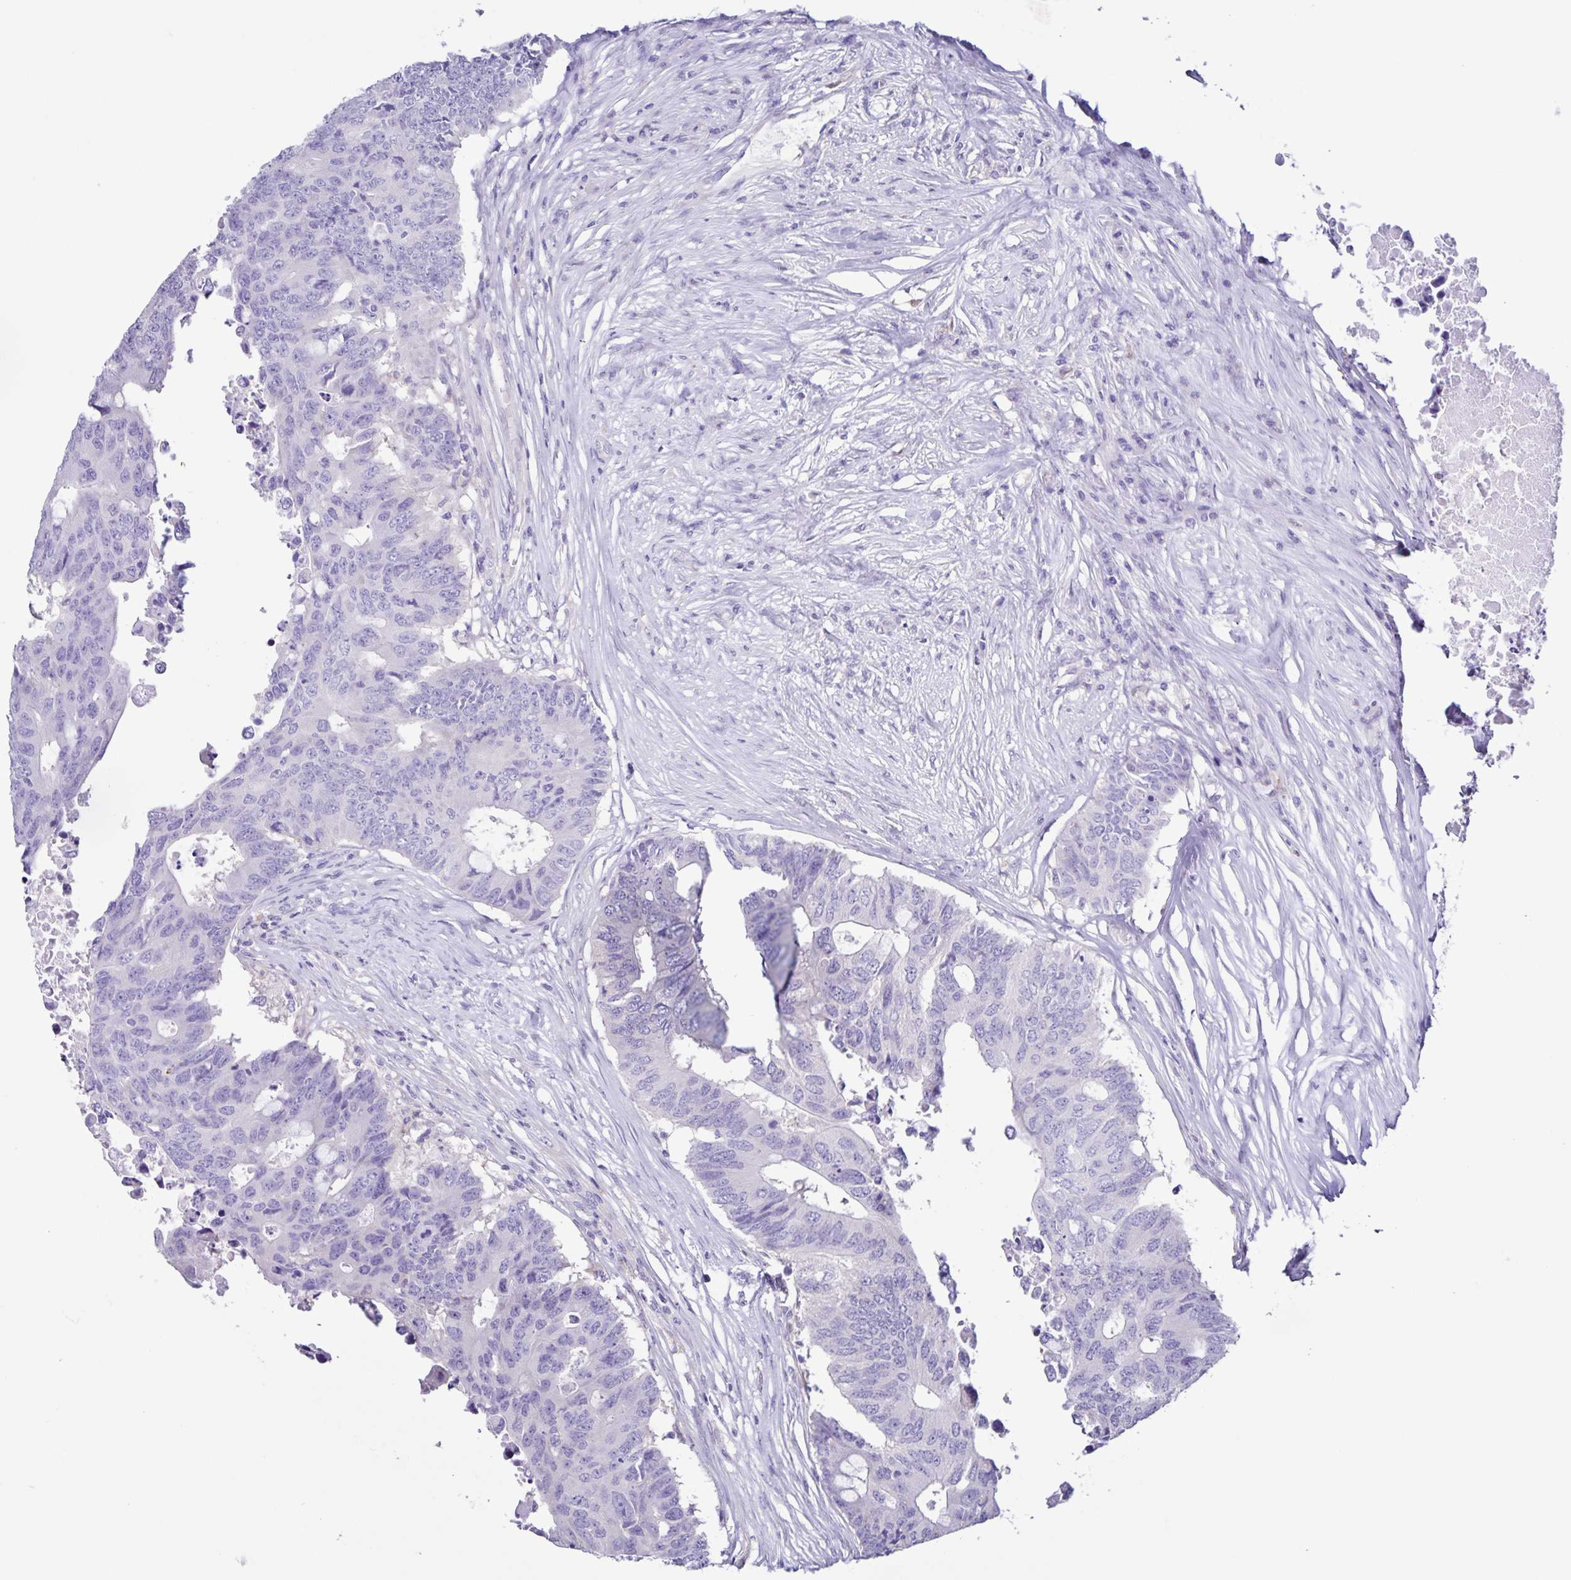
{"staining": {"intensity": "negative", "quantity": "none", "location": "none"}, "tissue": "colorectal cancer", "cell_type": "Tumor cells", "image_type": "cancer", "snomed": [{"axis": "morphology", "description": "Adenocarcinoma, NOS"}, {"axis": "topography", "description": "Colon"}], "caption": "IHC of colorectal adenocarcinoma exhibits no expression in tumor cells.", "gene": "BOLL", "patient": {"sex": "male", "age": 71}}